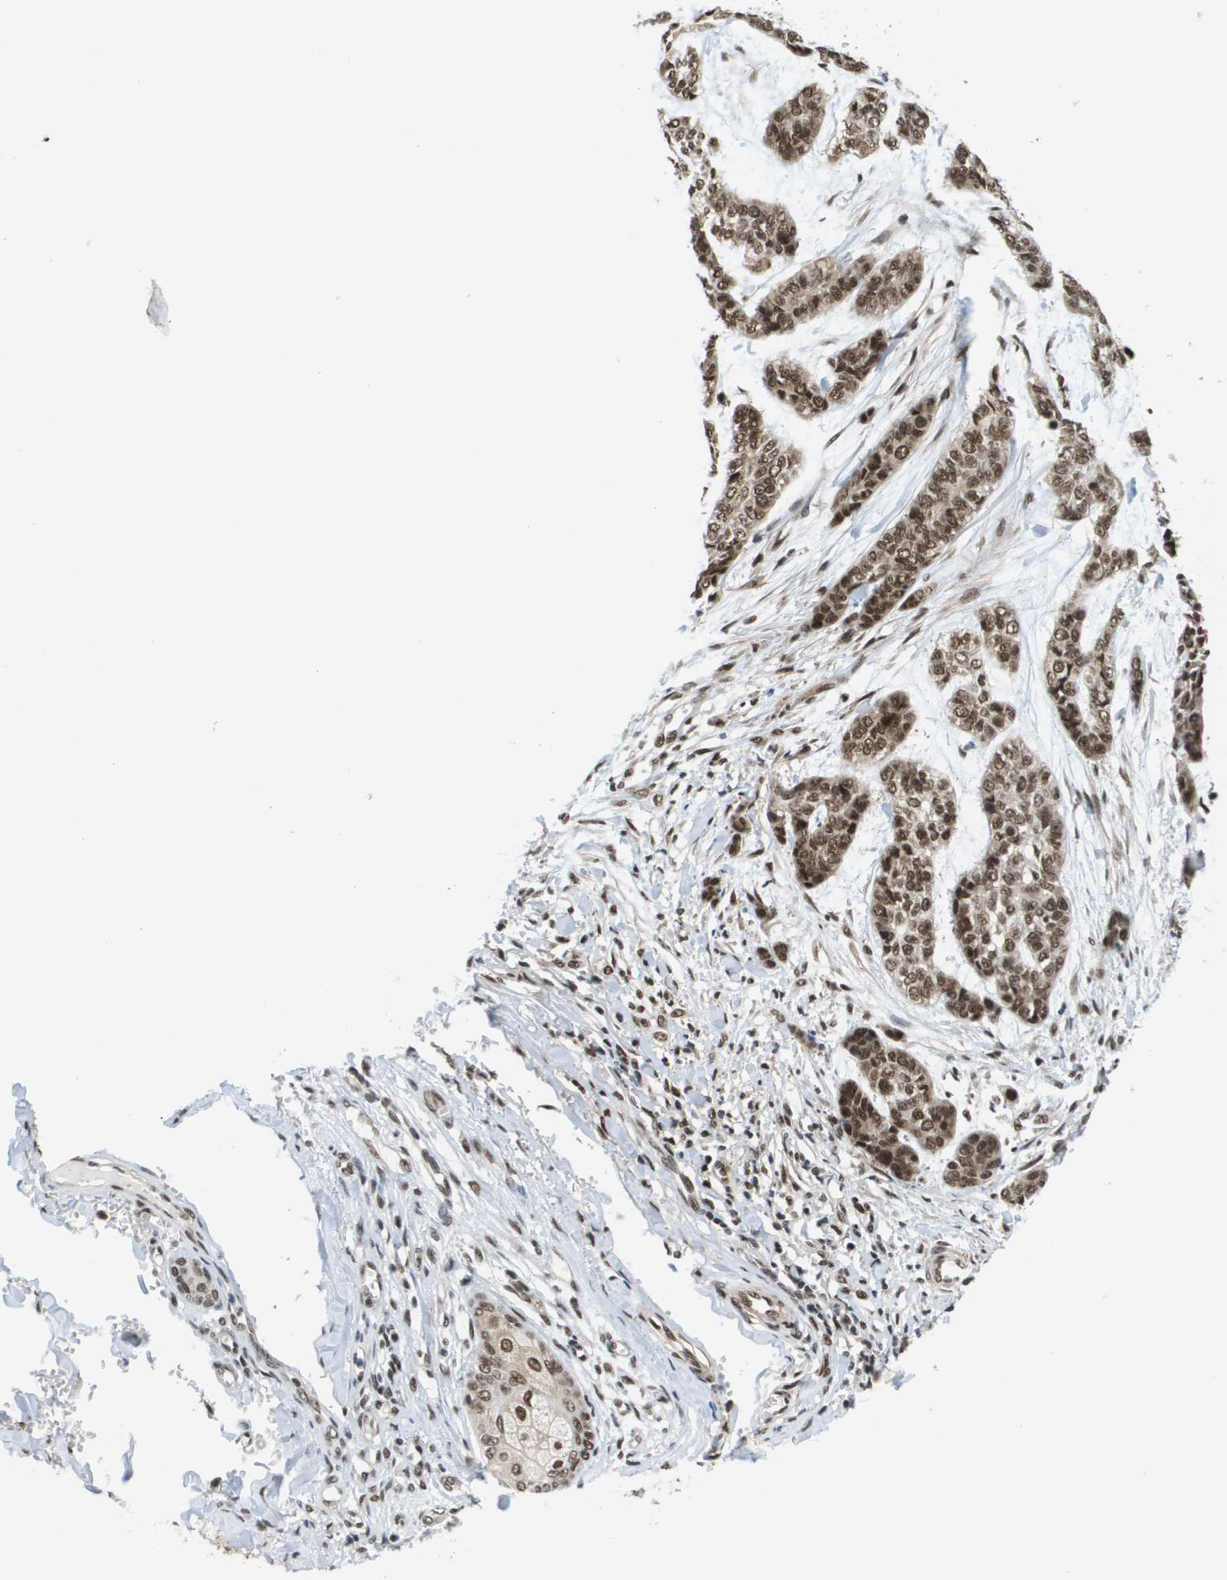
{"staining": {"intensity": "strong", "quantity": ">75%", "location": "nuclear"}, "tissue": "skin cancer", "cell_type": "Tumor cells", "image_type": "cancer", "snomed": [{"axis": "morphology", "description": "Basal cell carcinoma"}, {"axis": "topography", "description": "Skin"}], "caption": "This image shows basal cell carcinoma (skin) stained with immunohistochemistry to label a protein in brown. The nuclear of tumor cells show strong positivity for the protein. Nuclei are counter-stained blue.", "gene": "PRCC", "patient": {"sex": "female", "age": 64}}